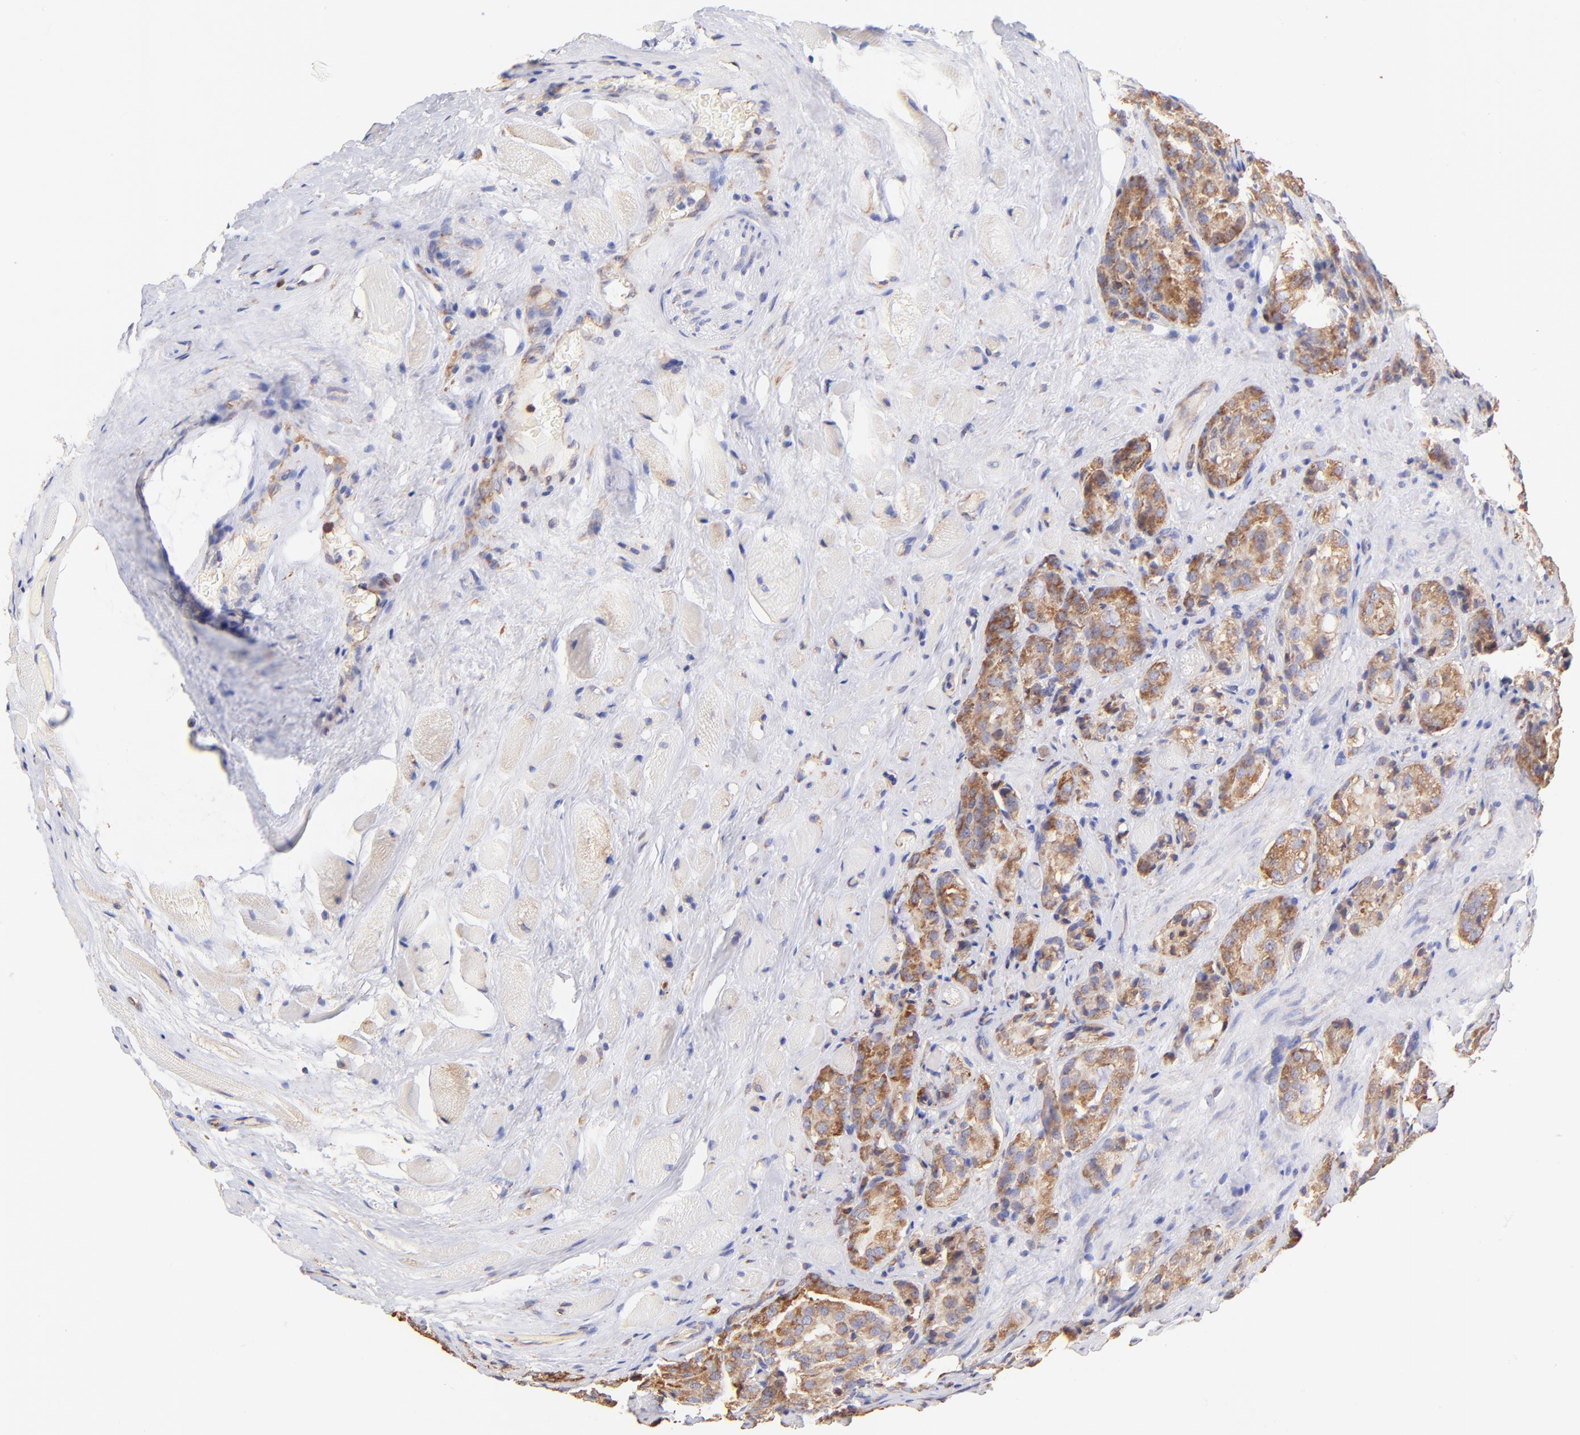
{"staining": {"intensity": "moderate", "quantity": ">75%", "location": "cytoplasmic/membranous"}, "tissue": "prostate cancer", "cell_type": "Tumor cells", "image_type": "cancer", "snomed": [{"axis": "morphology", "description": "Adenocarcinoma, Medium grade"}, {"axis": "topography", "description": "Prostate"}], "caption": "Prostate medium-grade adenocarcinoma stained for a protein reveals moderate cytoplasmic/membranous positivity in tumor cells.", "gene": "RPL30", "patient": {"sex": "male", "age": 60}}